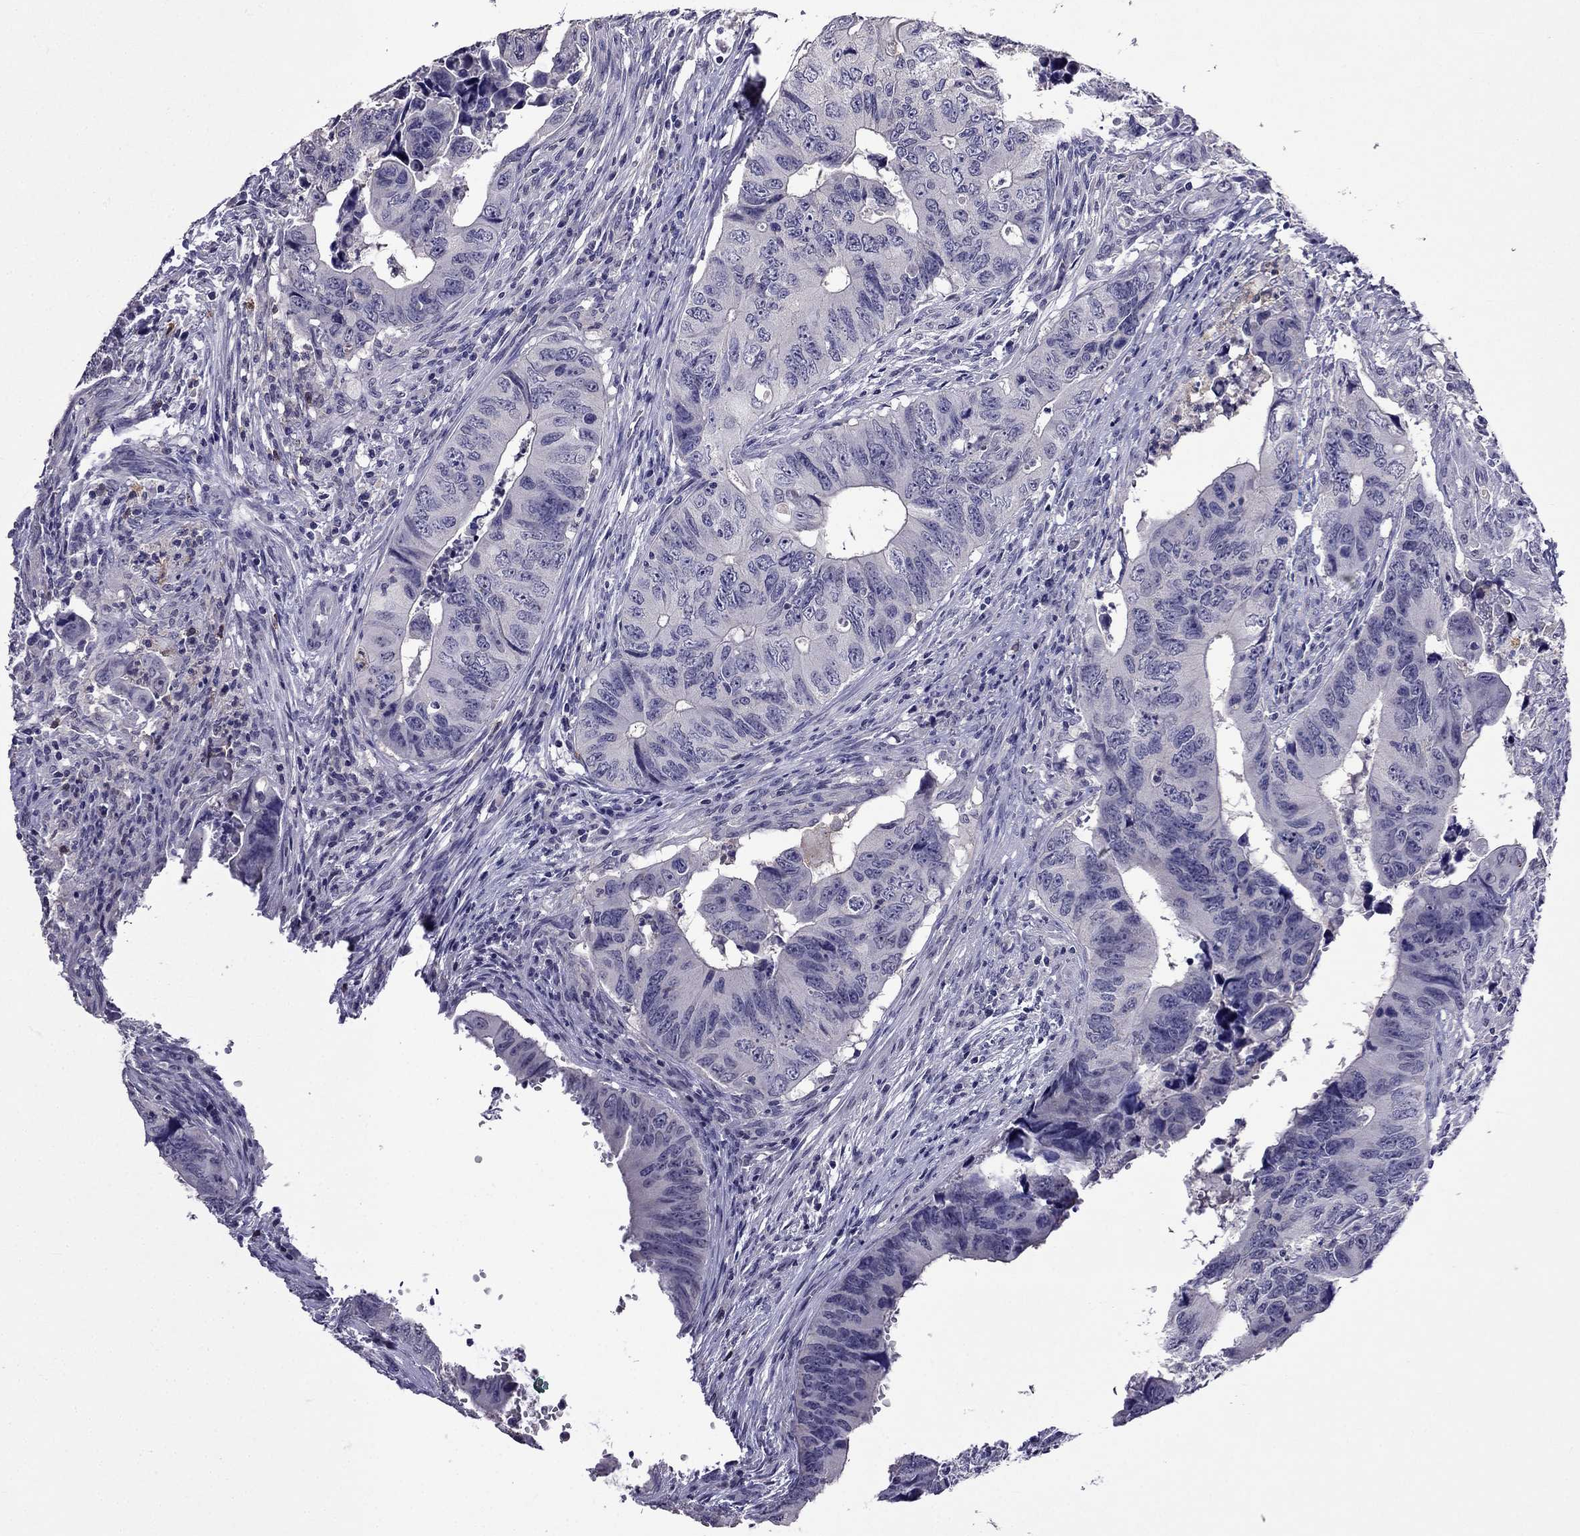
{"staining": {"intensity": "negative", "quantity": "none", "location": "none"}, "tissue": "colorectal cancer", "cell_type": "Tumor cells", "image_type": "cancer", "snomed": [{"axis": "morphology", "description": "Adenocarcinoma, NOS"}, {"axis": "topography", "description": "Colon"}], "caption": "High power microscopy histopathology image of an immunohistochemistry (IHC) image of colorectal cancer (adenocarcinoma), revealing no significant staining in tumor cells.", "gene": "AQP9", "patient": {"sex": "female", "age": 82}}